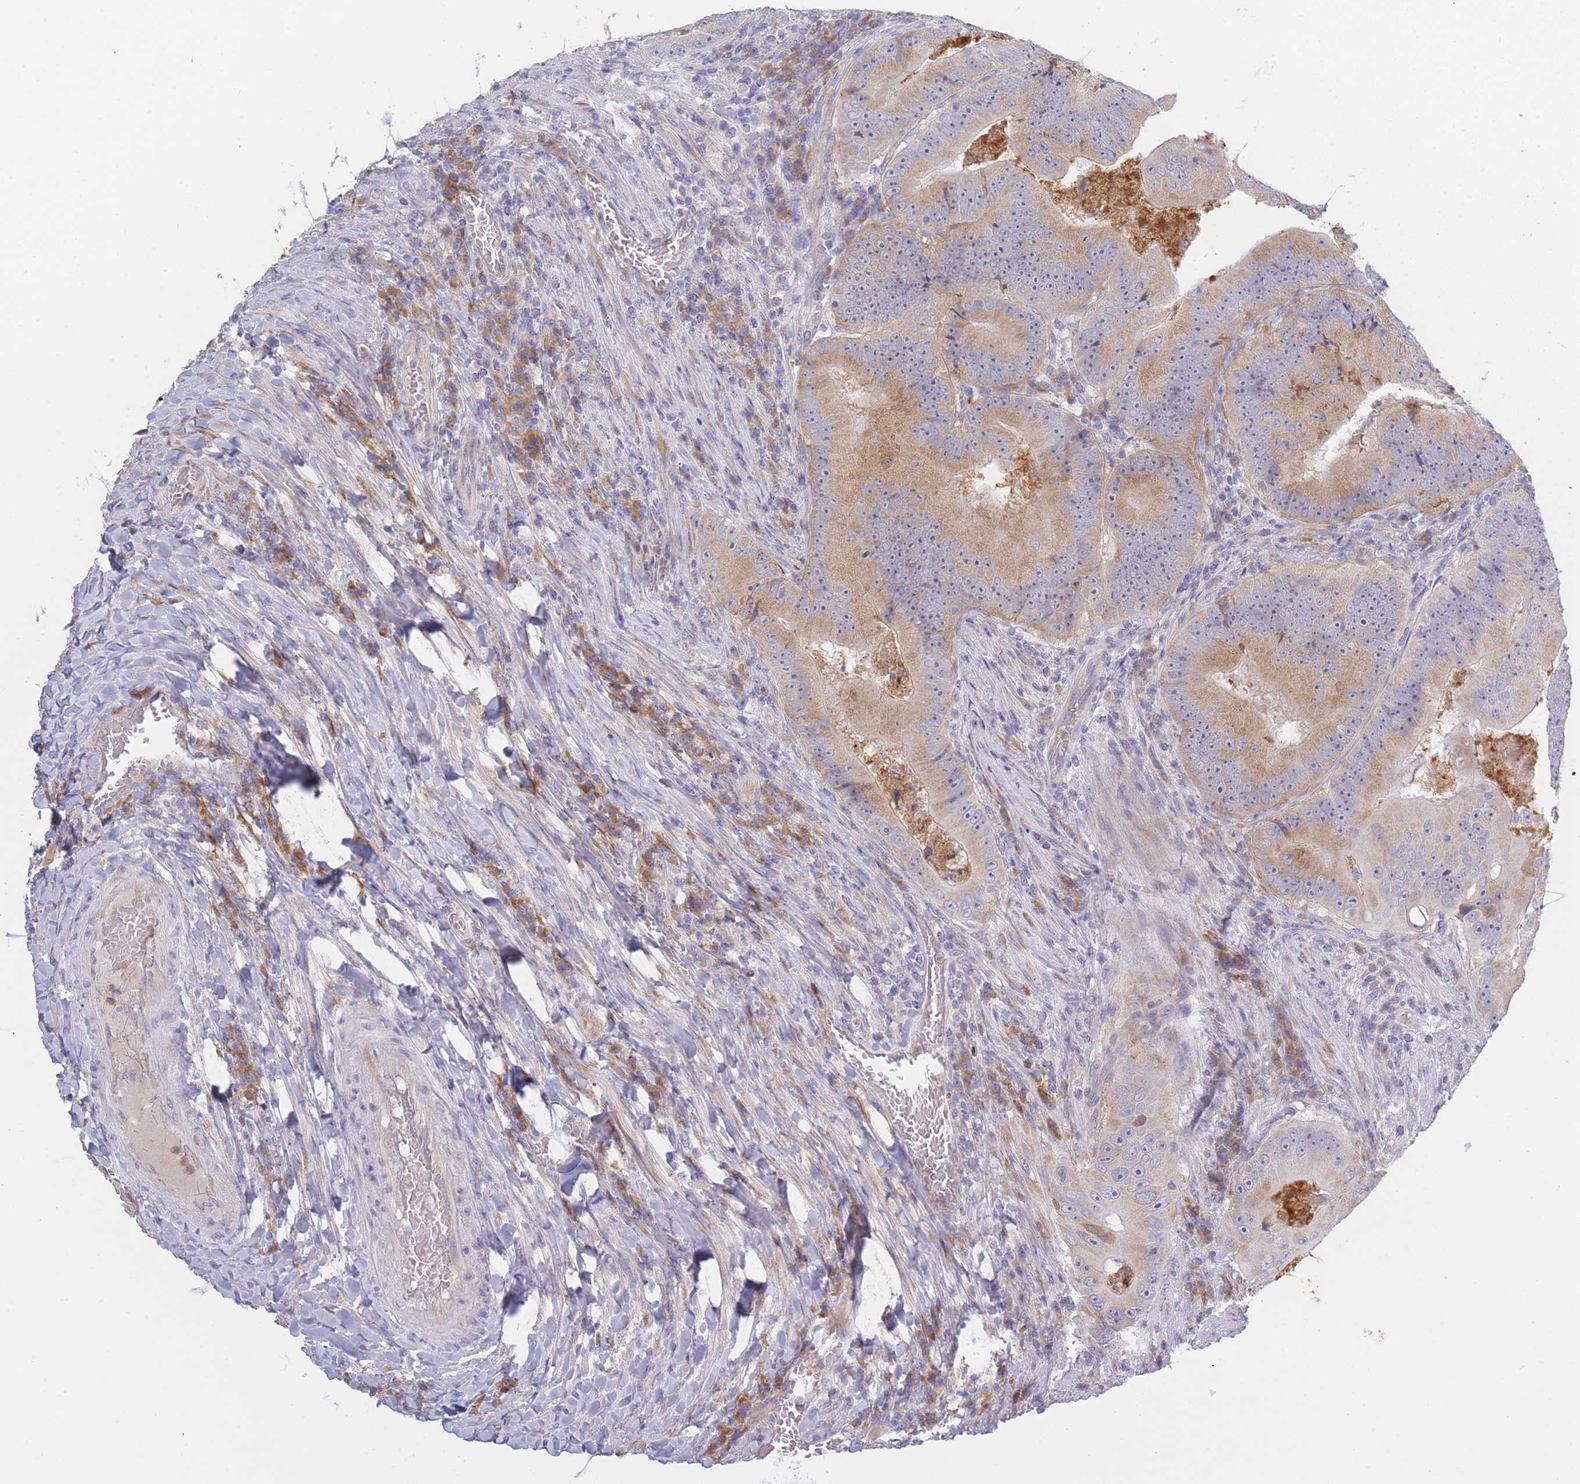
{"staining": {"intensity": "moderate", "quantity": ">75%", "location": "cytoplasmic/membranous"}, "tissue": "colorectal cancer", "cell_type": "Tumor cells", "image_type": "cancer", "snomed": [{"axis": "morphology", "description": "Adenocarcinoma, NOS"}, {"axis": "topography", "description": "Colon"}], "caption": "Immunohistochemical staining of adenocarcinoma (colorectal) shows medium levels of moderate cytoplasmic/membranous protein positivity in approximately >75% of tumor cells. The protein is shown in brown color, while the nuclei are stained blue.", "gene": "NDUFAF6", "patient": {"sex": "female", "age": 86}}